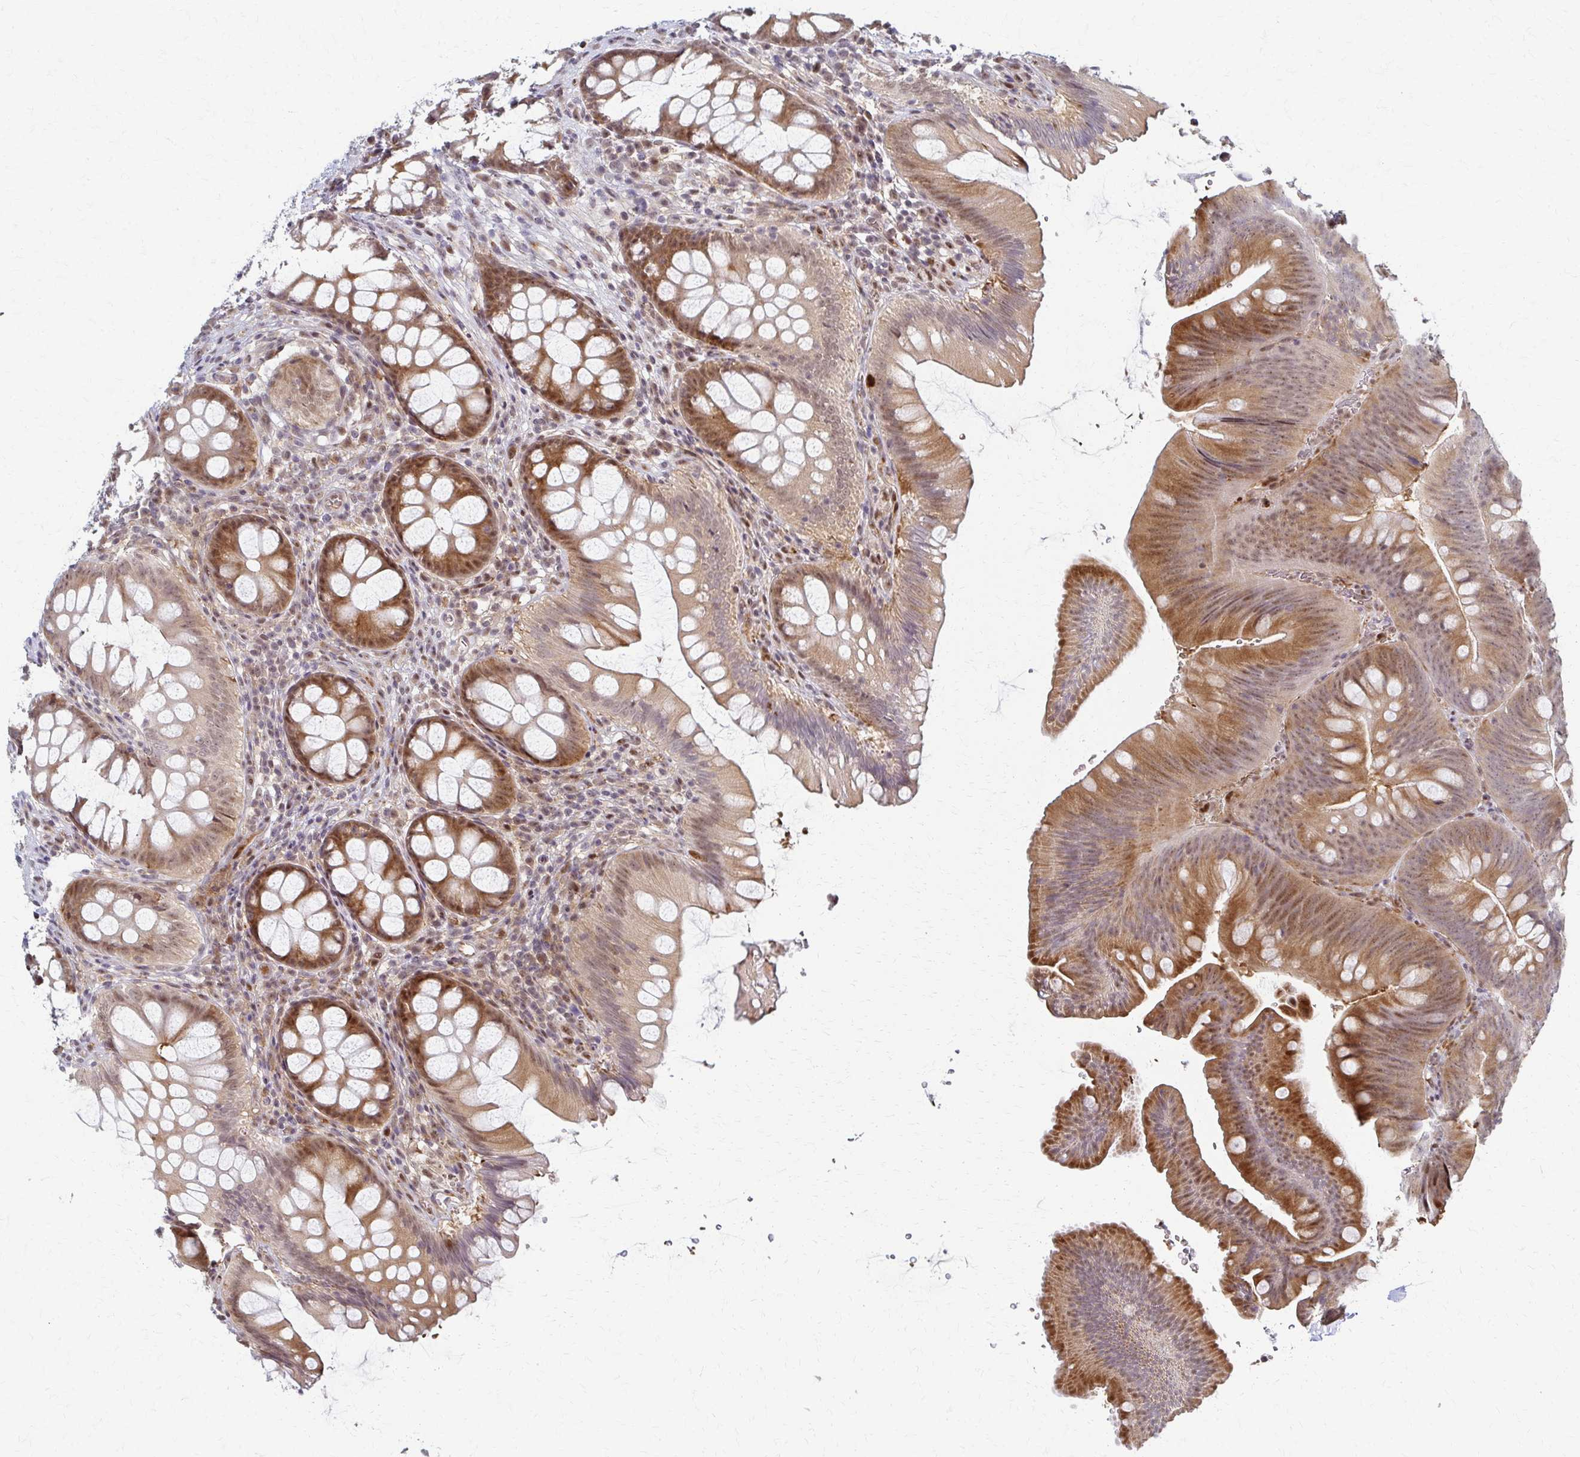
{"staining": {"intensity": "weak", "quantity": "25%-75%", "location": "cytoplasmic/membranous"}, "tissue": "colon", "cell_type": "Endothelial cells", "image_type": "normal", "snomed": [{"axis": "morphology", "description": "Normal tissue, NOS"}, {"axis": "morphology", "description": "Adenoma, NOS"}, {"axis": "topography", "description": "Soft tissue"}, {"axis": "topography", "description": "Colon"}], "caption": "The immunohistochemical stain highlights weak cytoplasmic/membranous positivity in endothelial cells of normal colon. (brown staining indicates protein expression, while blue staining denotes nuclei).", "gene": "PSMD7", "patient": {"sex": "male", "age": 47}}